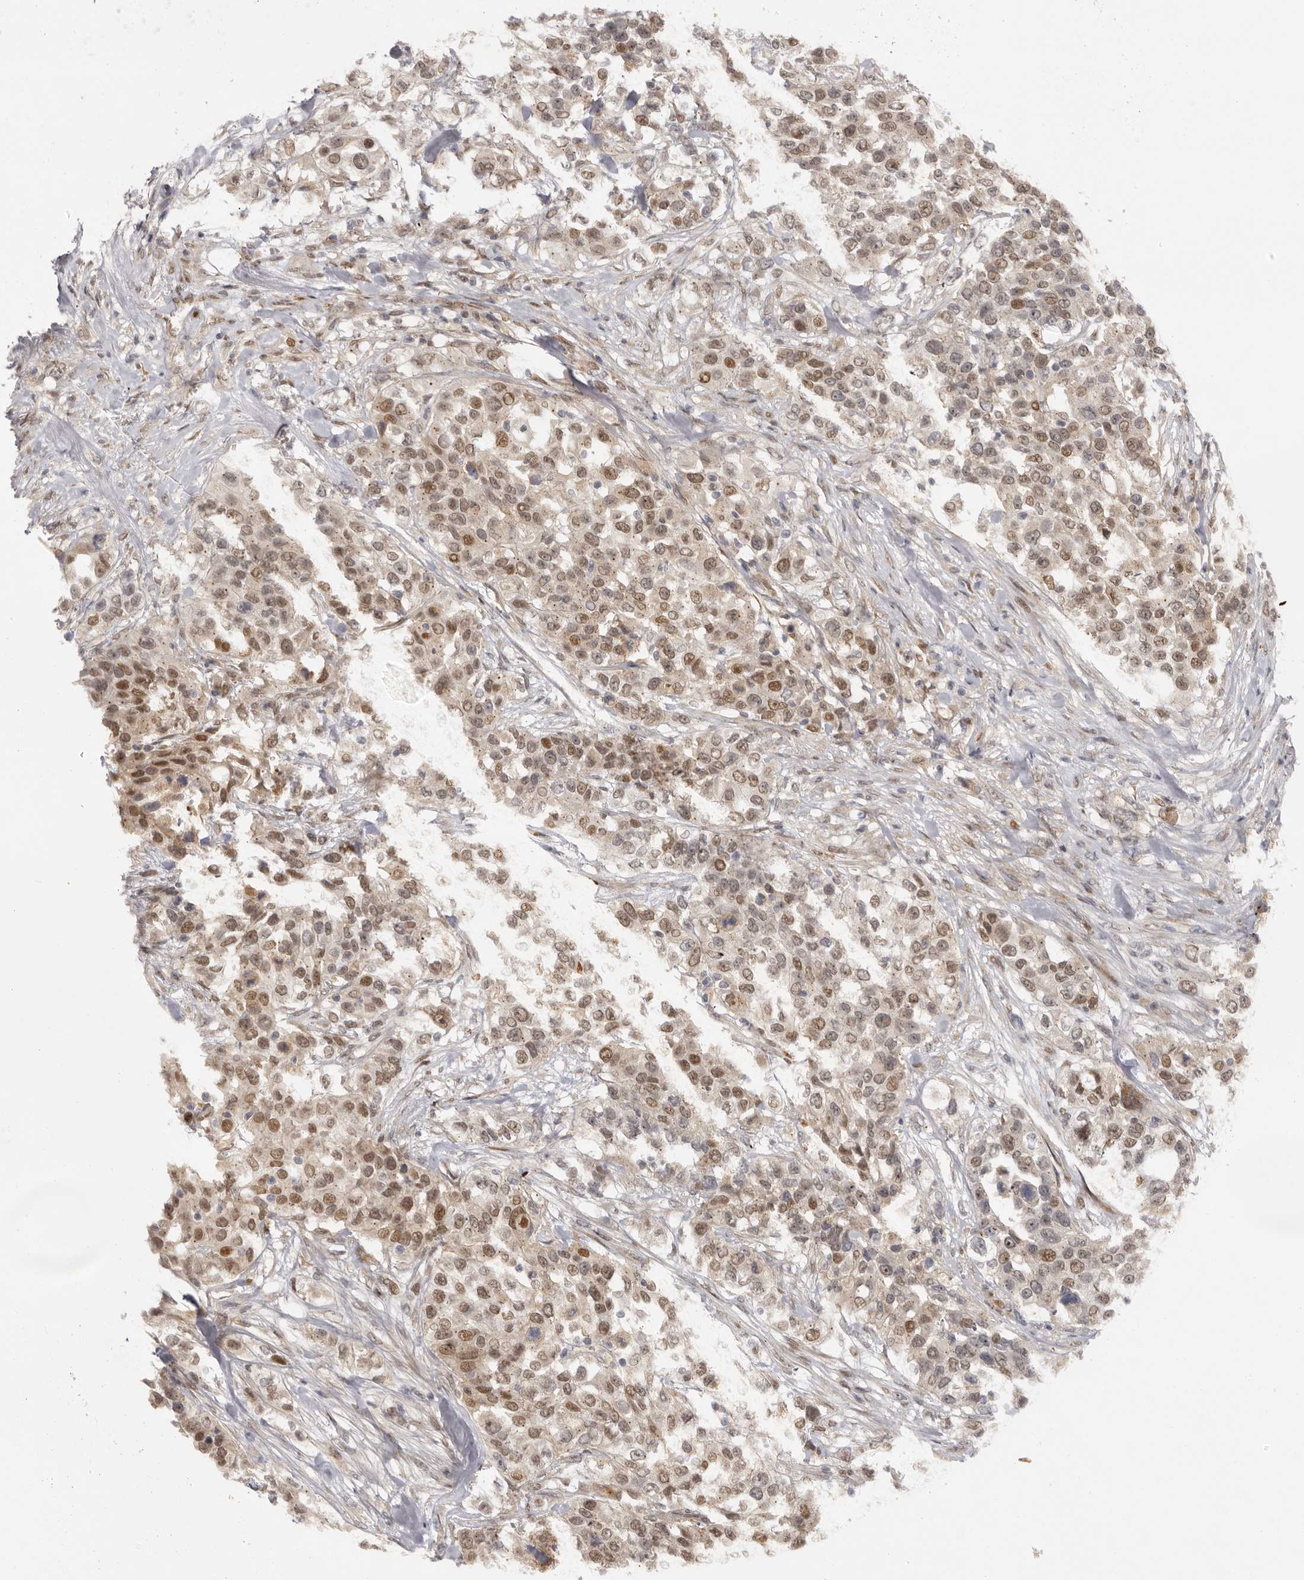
{"staining": {"intensity": "moderate", "quantity": ">75%", "location": "cytoplasmic/membranous,nuclear"}, "tissue": "urothelial cancer", "cell_type": "Tumor cells", "image_type": "cancer", "snomed": [{"axis": "morphology", "description": "Urothelial carcinoma, High grade"}, {"axis": "topography", "description": "Urinary bladder"}], "caption": "This is an image of immunohistochemistry (IHC) staining of high-grade urothelial carcinoma, which shows moderate expression in the cytoplasmic/membranous and nuclear of tumor cells.", "gene": "ZNF326", "patient": {"sex": "female", "age": 80}}